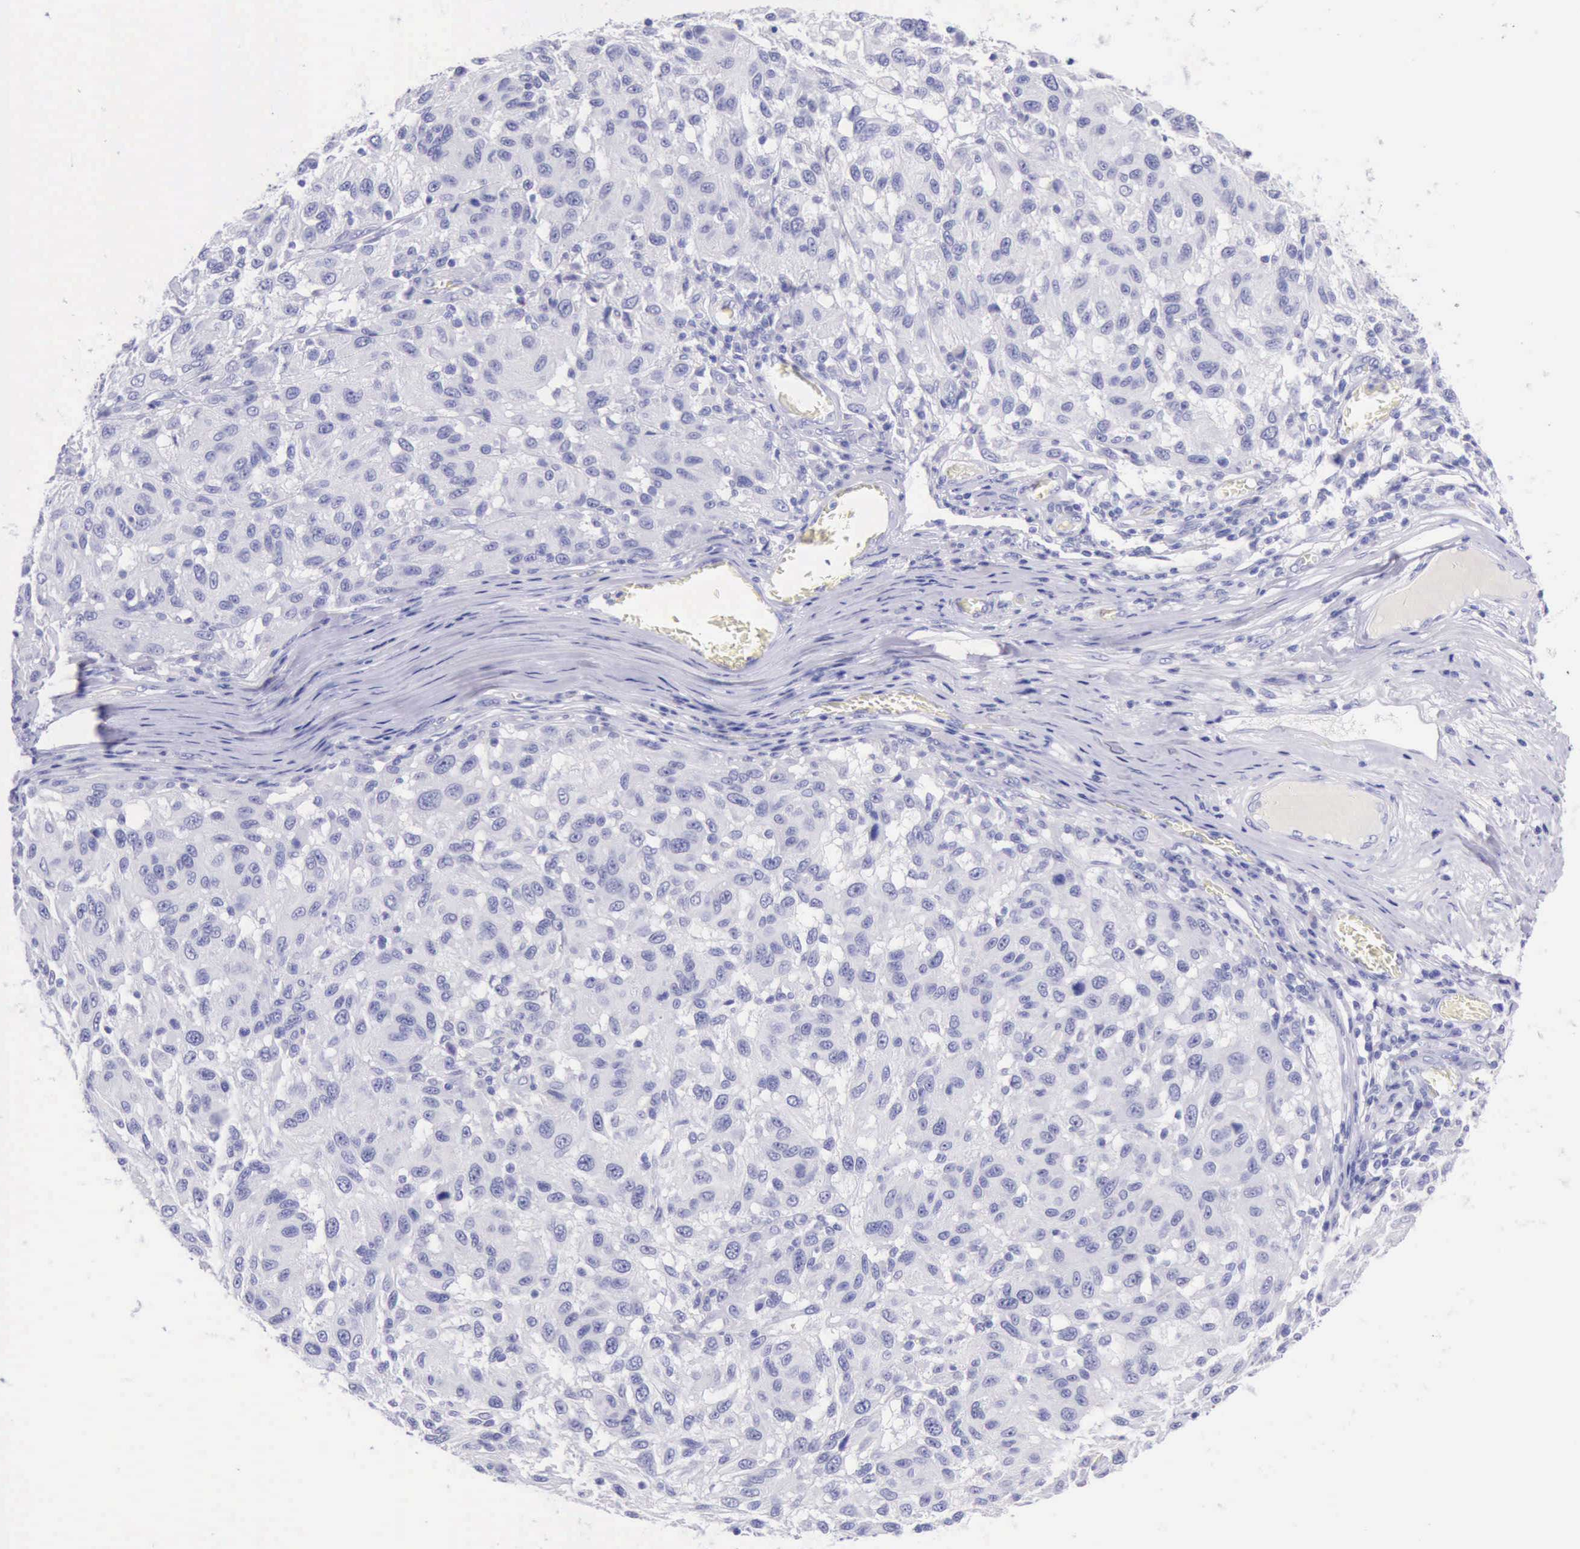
{"staining": {"intensity": "negative", "quantity": "none", "location": "none"}, "tissue": "melanoma", "cell_type": "Tumor cells", "image_type": "cancer", "snomed": [{"axis": "morphology", "description": "Malignant melanoma, NOS"}, {"axis": "topography", "description": "Skin"}], "caption": "The photomicrograph shows no staining of tumor cells in malignant melanoma.", "gene": "KRT8", "patient": {"sex": "female", "age": 77}}